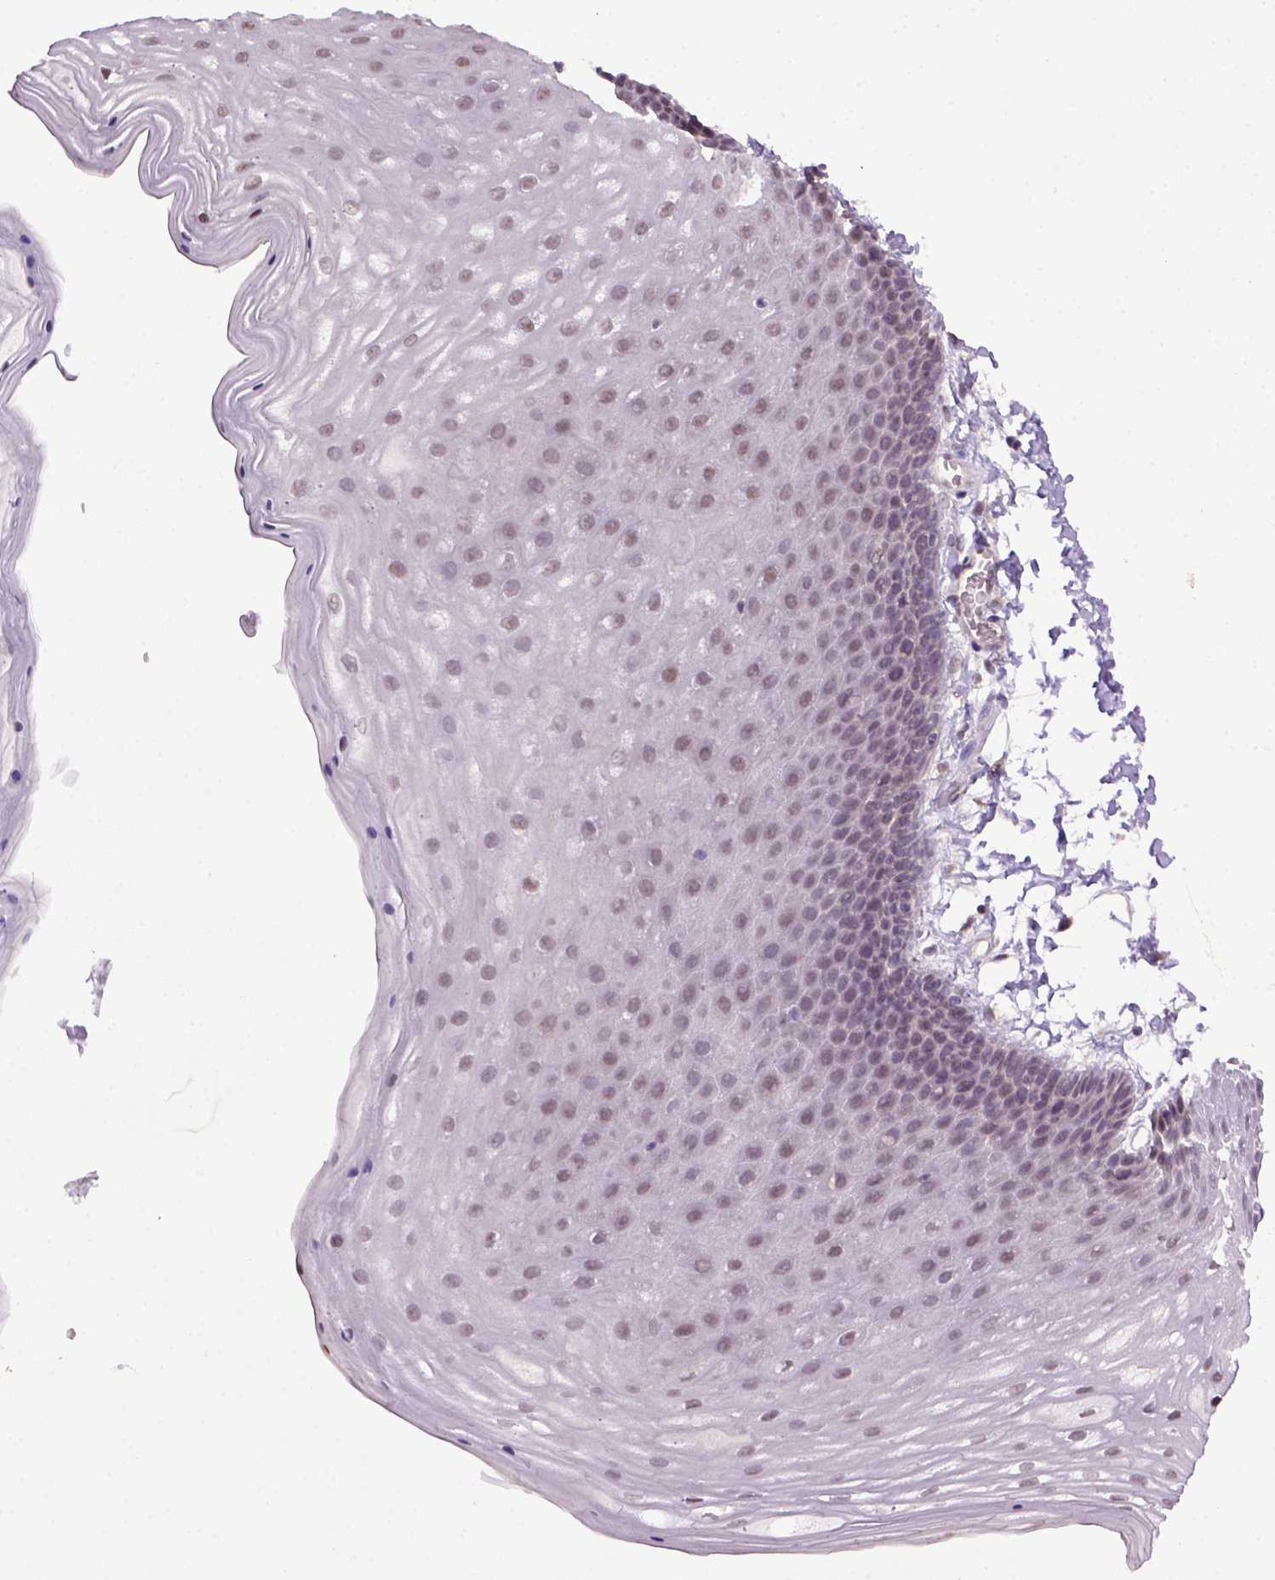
{"staining": {"intensity": "weak", "quantity": "<25%", "location": "nuclear"}, "tissue": "skin", "cell_type": "Epidermal cells", "image_type": "normal", "snomed": [{"axis": "morphology", "description": "Normal tissue, NOS"}, {"axis": "topography", "description": "Anal"}], "caption": "DAB immunohistochemical staining of normal skin demonstrates no significant expression in epidermal cells.", "gene": "RAB43", "patient": {"sex": "male", "age": 53}}